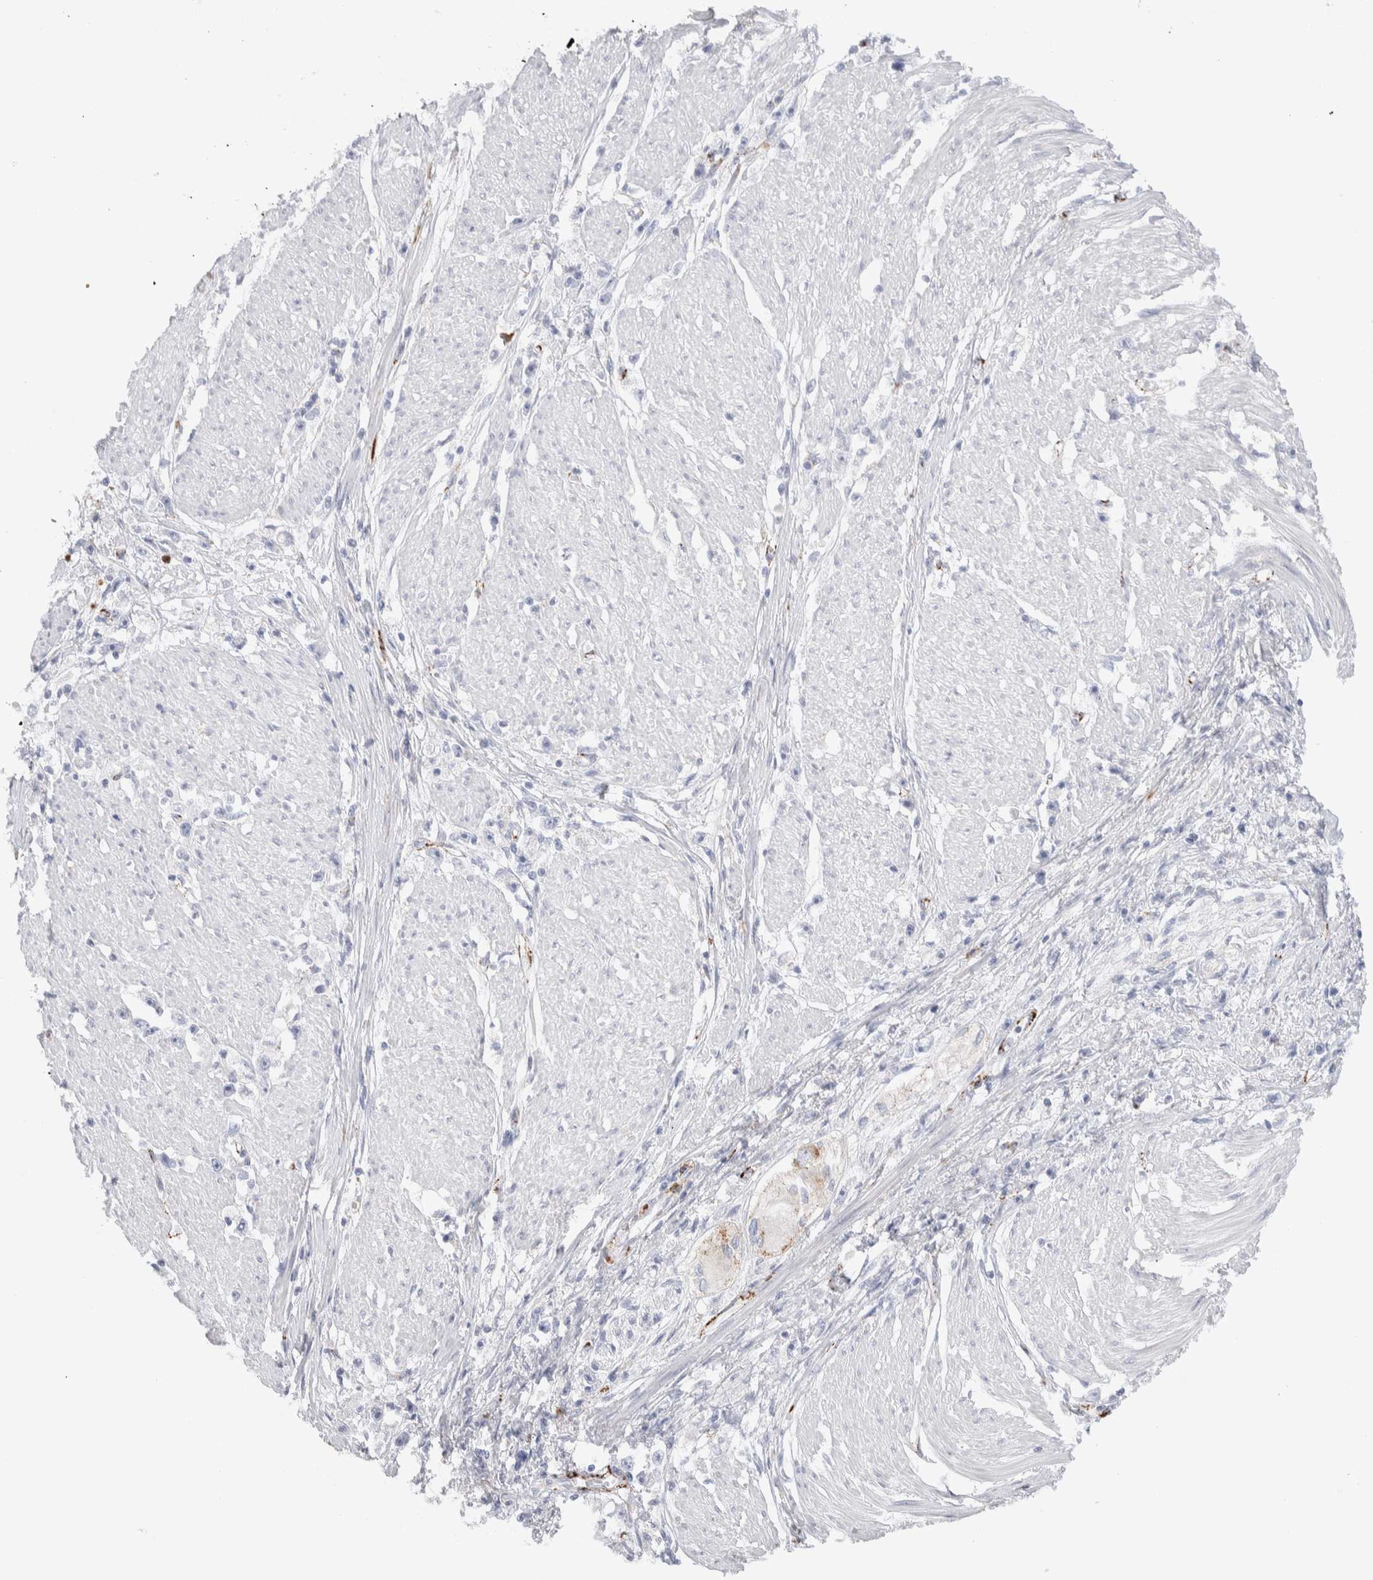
{"staining": {"intensity": "negative", "quantity": "none", "location": "none"}, "tissue": "stomach cancer", "cell_type": "Tumor cells", "image_type": "cancer", "snomed": [{"axis": "morphology", "description": "Adenocarcinoma, NOS"}, {"axis": "topography", "description": "Stomach"}], "caption": "This is an IHC image of stomach cancer (adenocarcinoma). There is no positivity in tumor cells.", "gene": "SEPTIN4", "patient": {"sex": "female", "age": 59}}